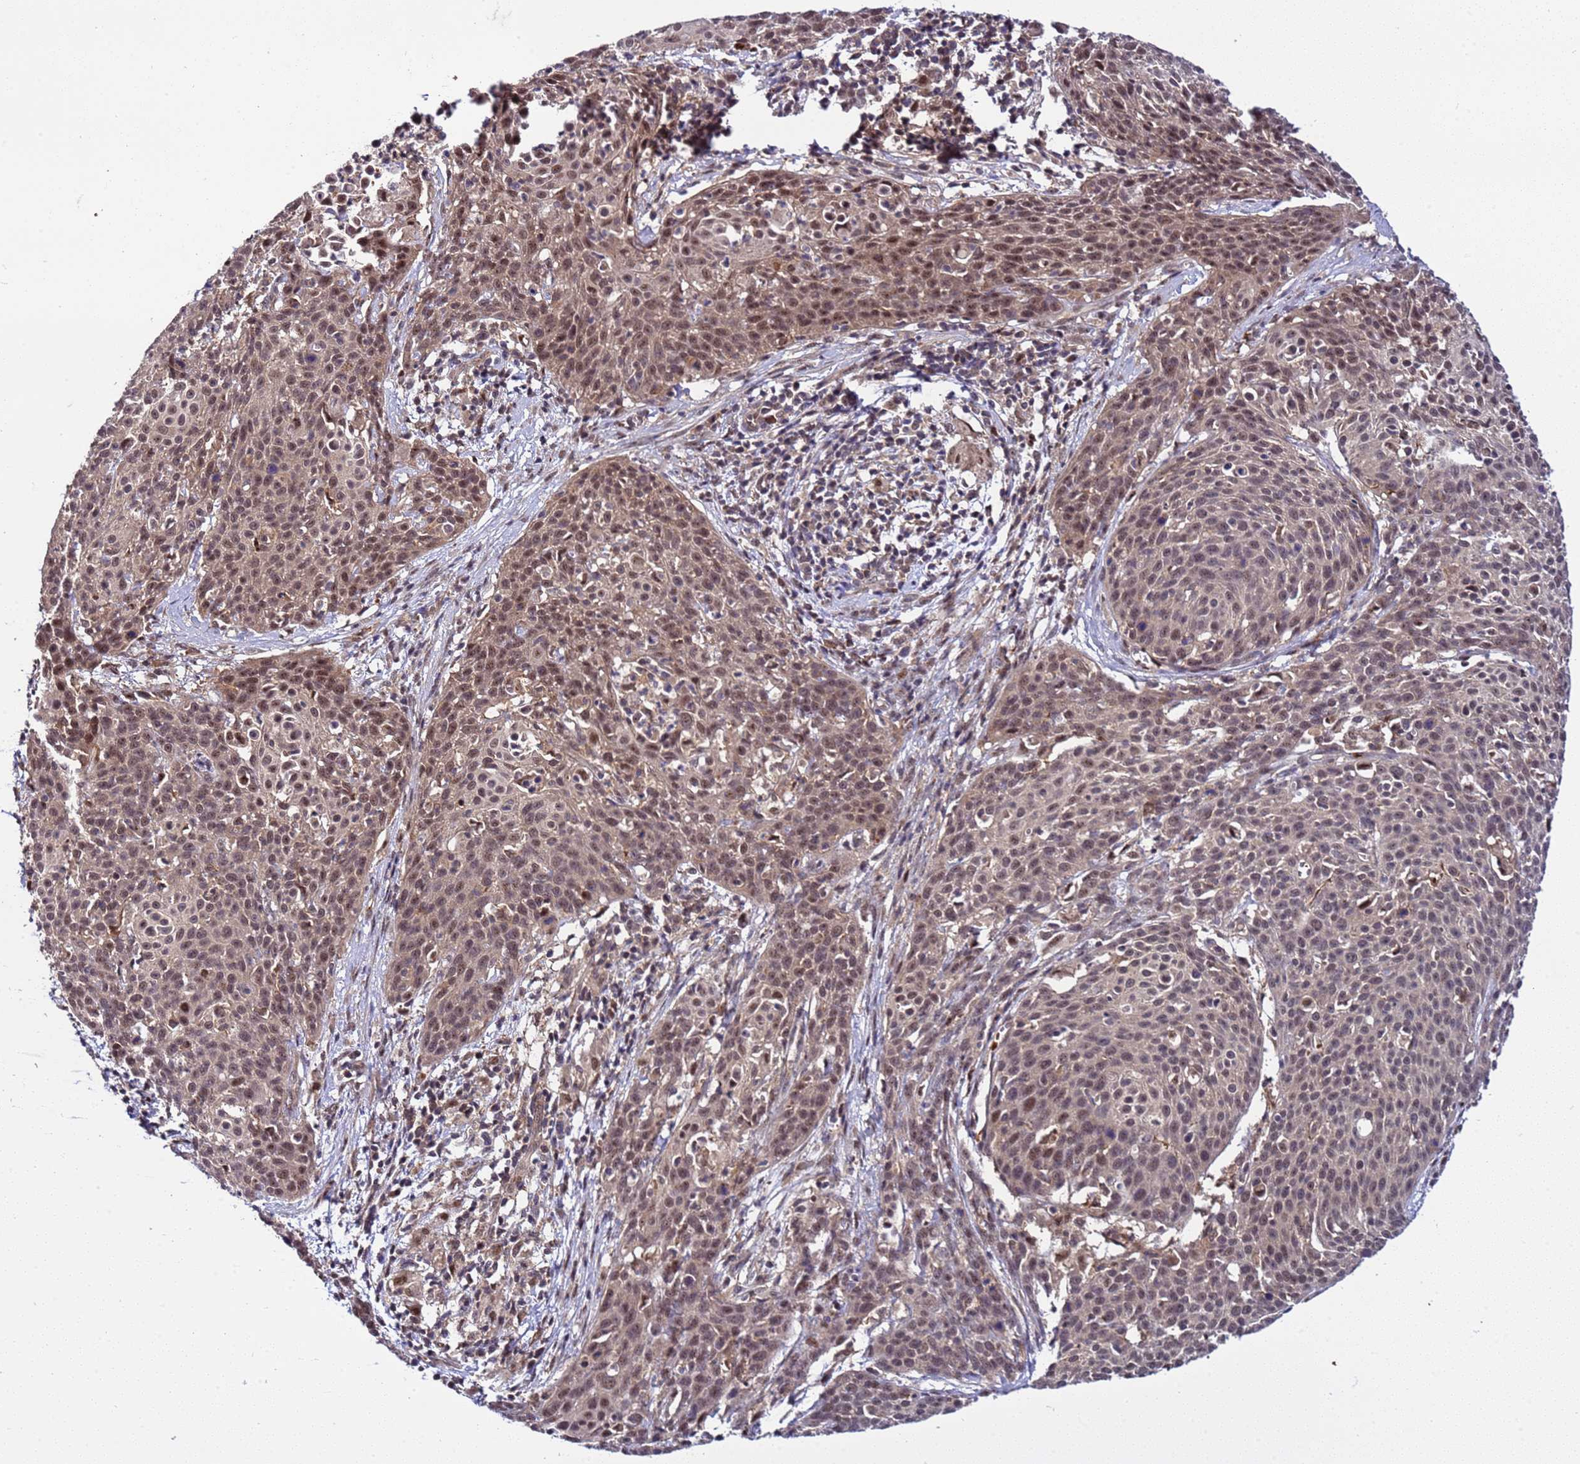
{"staining": {"intensity": "moderate", "quantity": ">75%", "location": "nuclear"}, "tissue": "cervical cancer", "cell_type": "Tumor cells", "image_type": "cancer", "snomed": [{"axis": "morphology", "description": "Squamous cell carcinoma, NOS"}, {"axis": "topography", "description": "Cervix"}], "caption": "DAB immunohistochemical staining of squamous cell carcinoma (cervical) reveals moderate nuclear protein positivity in approximately >75% of tumor cells.", "gene": "GEN1", "patient": {"sex": "female", "age": 38}}